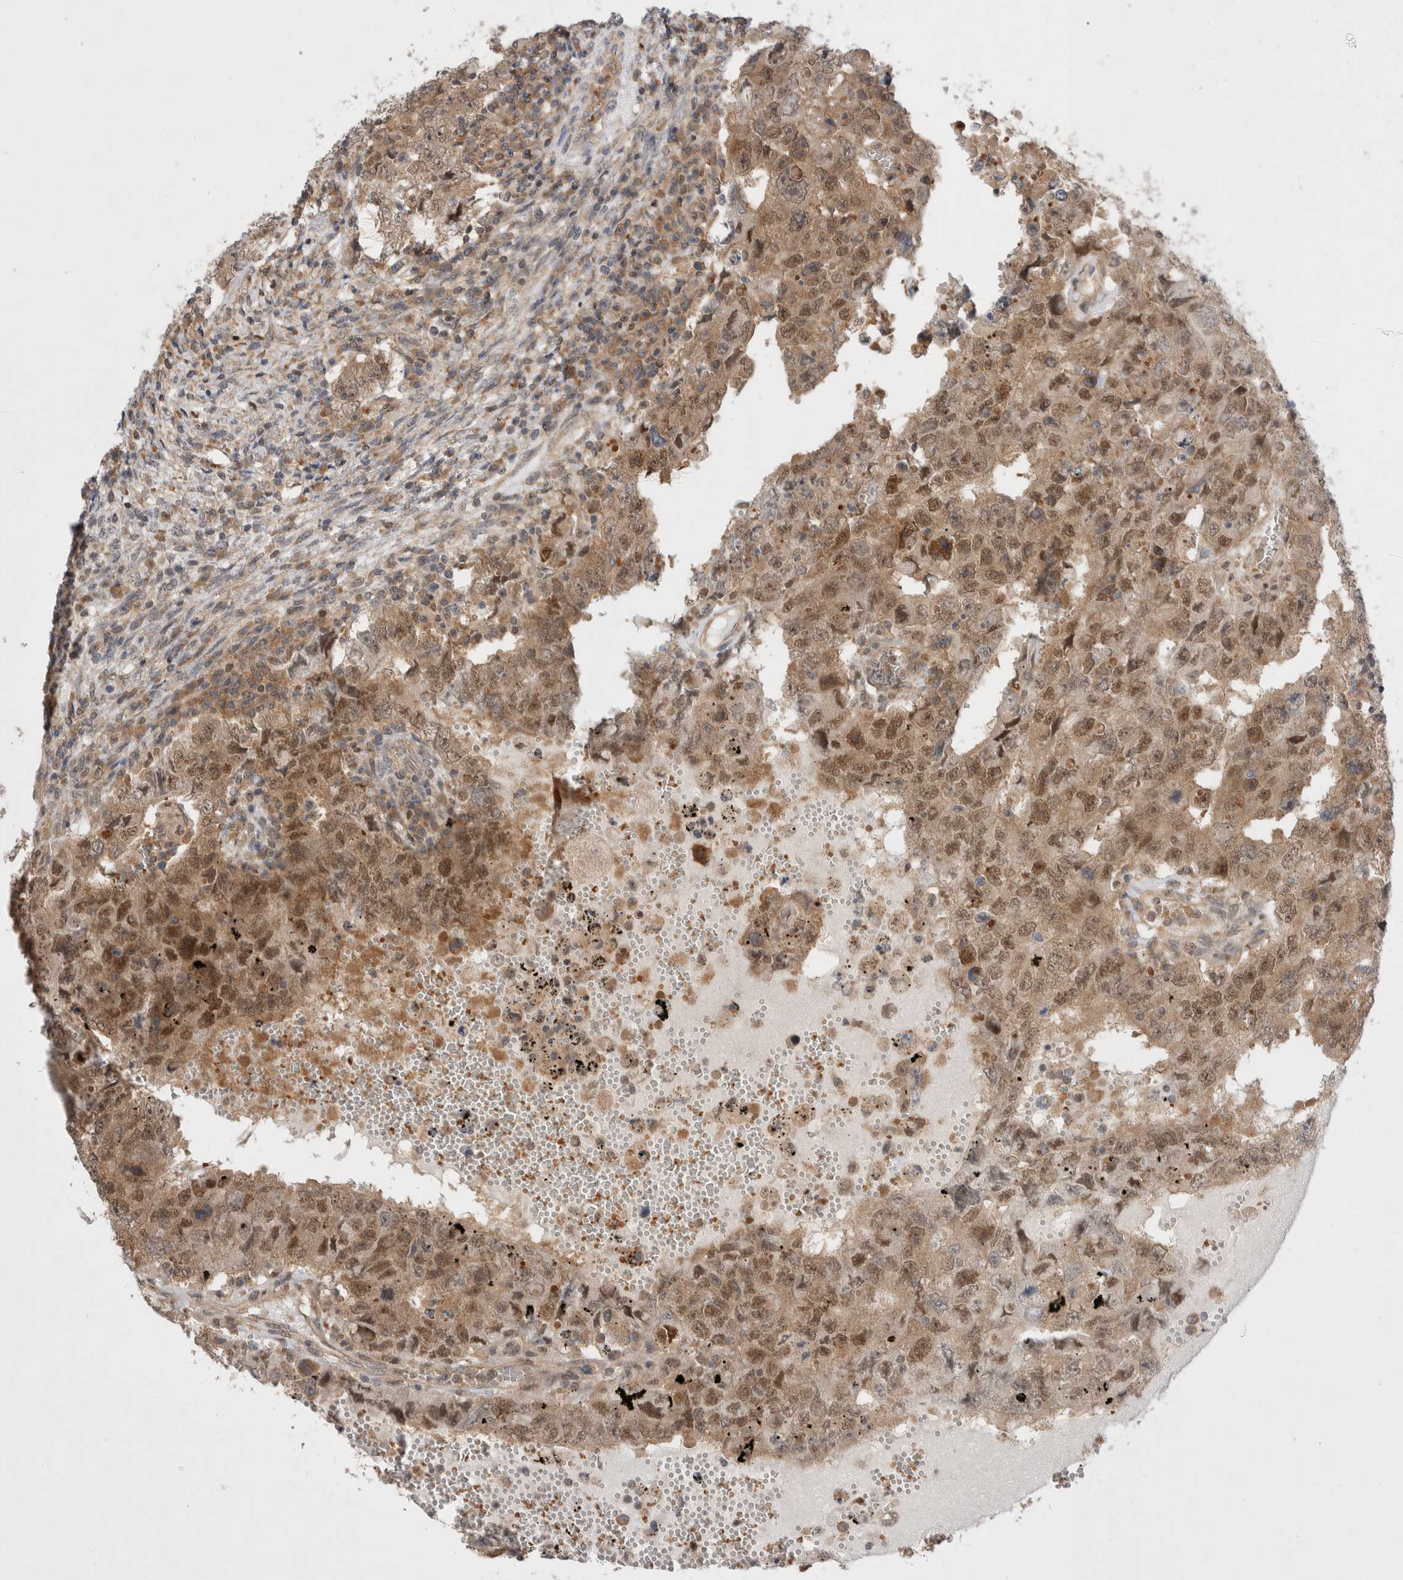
{"staining": {"intensity": "moderate", "quantity": ">75%", "location": "cytoplasmic/membranous,nuclear"}, "tissue": "testis cancer", "cell_type": "Tumor cells", "image_type": "cancer", "snomed": [{"axis": "morphology", "description": "Carcinoma, Embryonal, NOS"}, {"axis": "topography", "description": "Testis"}], "caption": "Protein staining of embryonal carcinoma (testis) tissue reveals moderate cytoplasmic/membranous and nuclear expression in about >75% of tumor cells.", "gene": "EIF3E", "patient": {"sex": "male", "age": 26}}